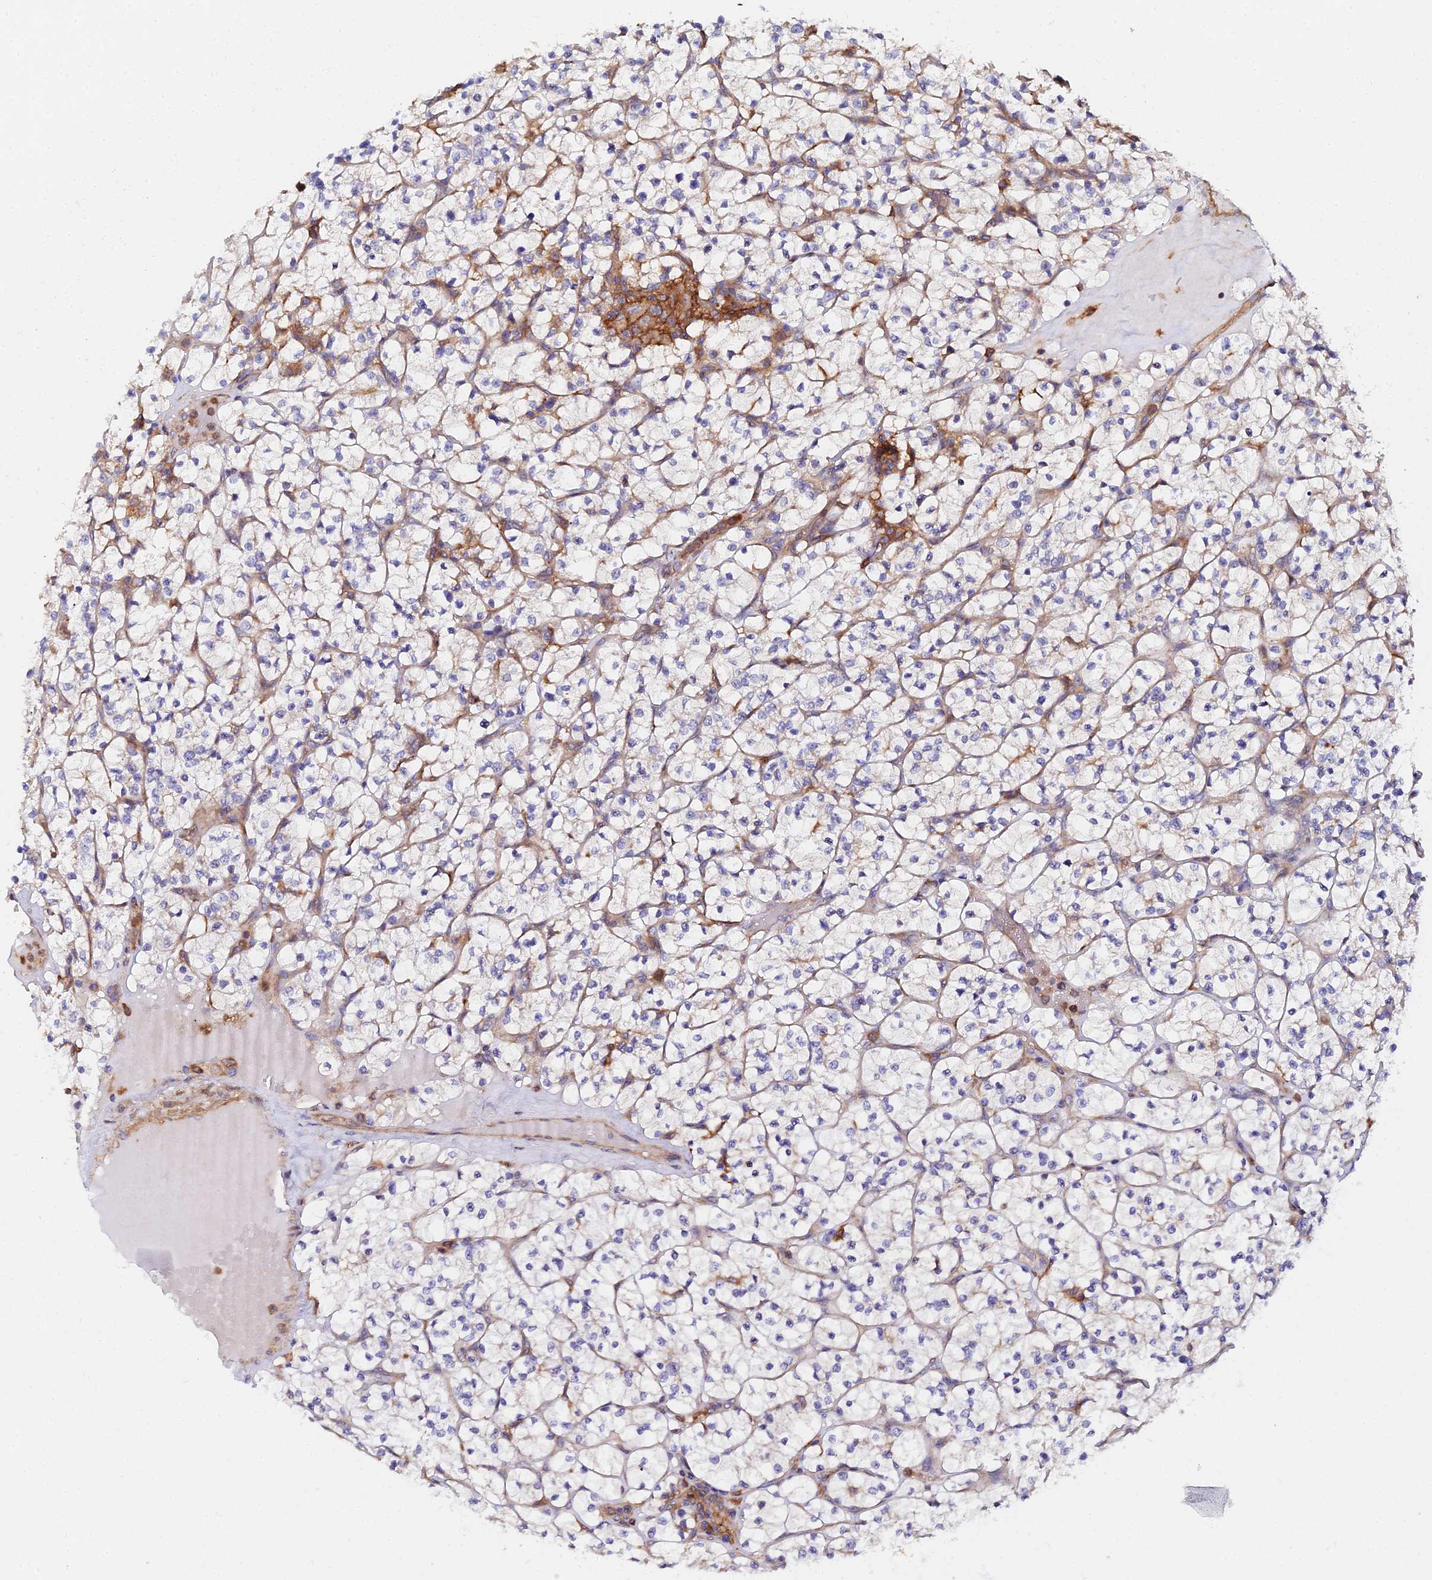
{"staining": {"intensity": "weak", "quantity": "<25%", "location": "cytoplasmic/membranous"}, "tissue": "renal cancer", "cell_type": "Tumor cells", "image_type": "cancer", "snomed": [{"axis": "morphology", "description": "Adenocarcinoma, NOS"}, {"axis": "topography", "description": "Kidney"}], "caption": "This is an immunohistochemistry micrograph of human adenocarcinoma (renal). There is no staining in tumor cells.", "gene": "GNG5B", "patient": {"sex": "female", "age": 64}}